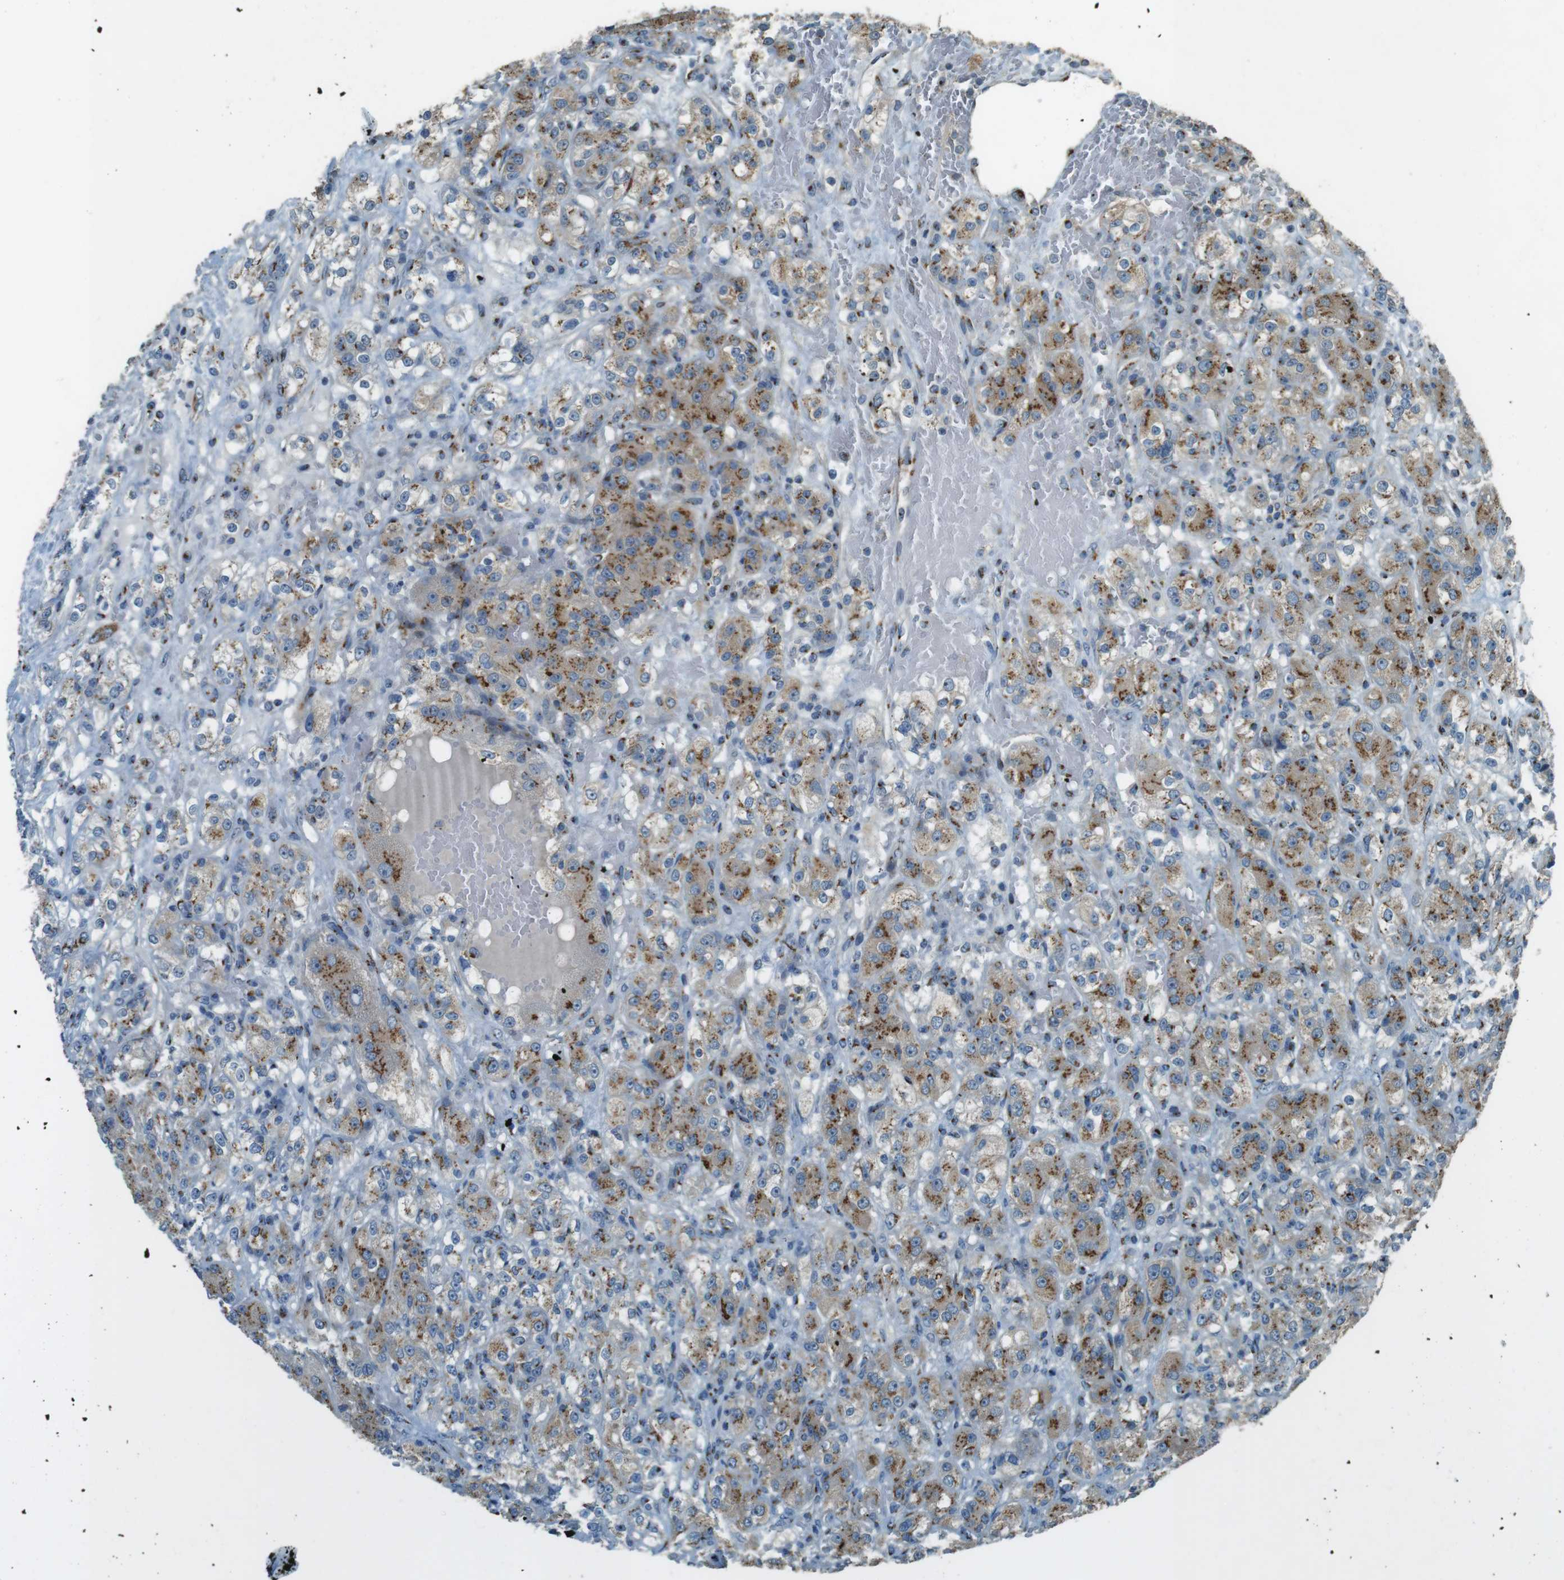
{"staining": {"intensity": "moderate", "quantity": ">75%", "location": "cytoplasmic/membranous"}, "tissue": "renal cancer", "cell_type": "Tumor cells", "image_type": "cancer", "snomed": [{"axis": "morphology", "description": "Normal tissue, NOS"}, {"axis": "morphology", "description": "Adenocarcinoma, NOS"}, {"axis": "topography", "description": "Kidney"}], "caption": "Brown immunohistochemical staining in human renal cancer displays moderate cytoplasmic/membranous staining in about >75% of tumor cells.", "gene": "TMEM115", "patient": {"sex": "male", "age": 61}}